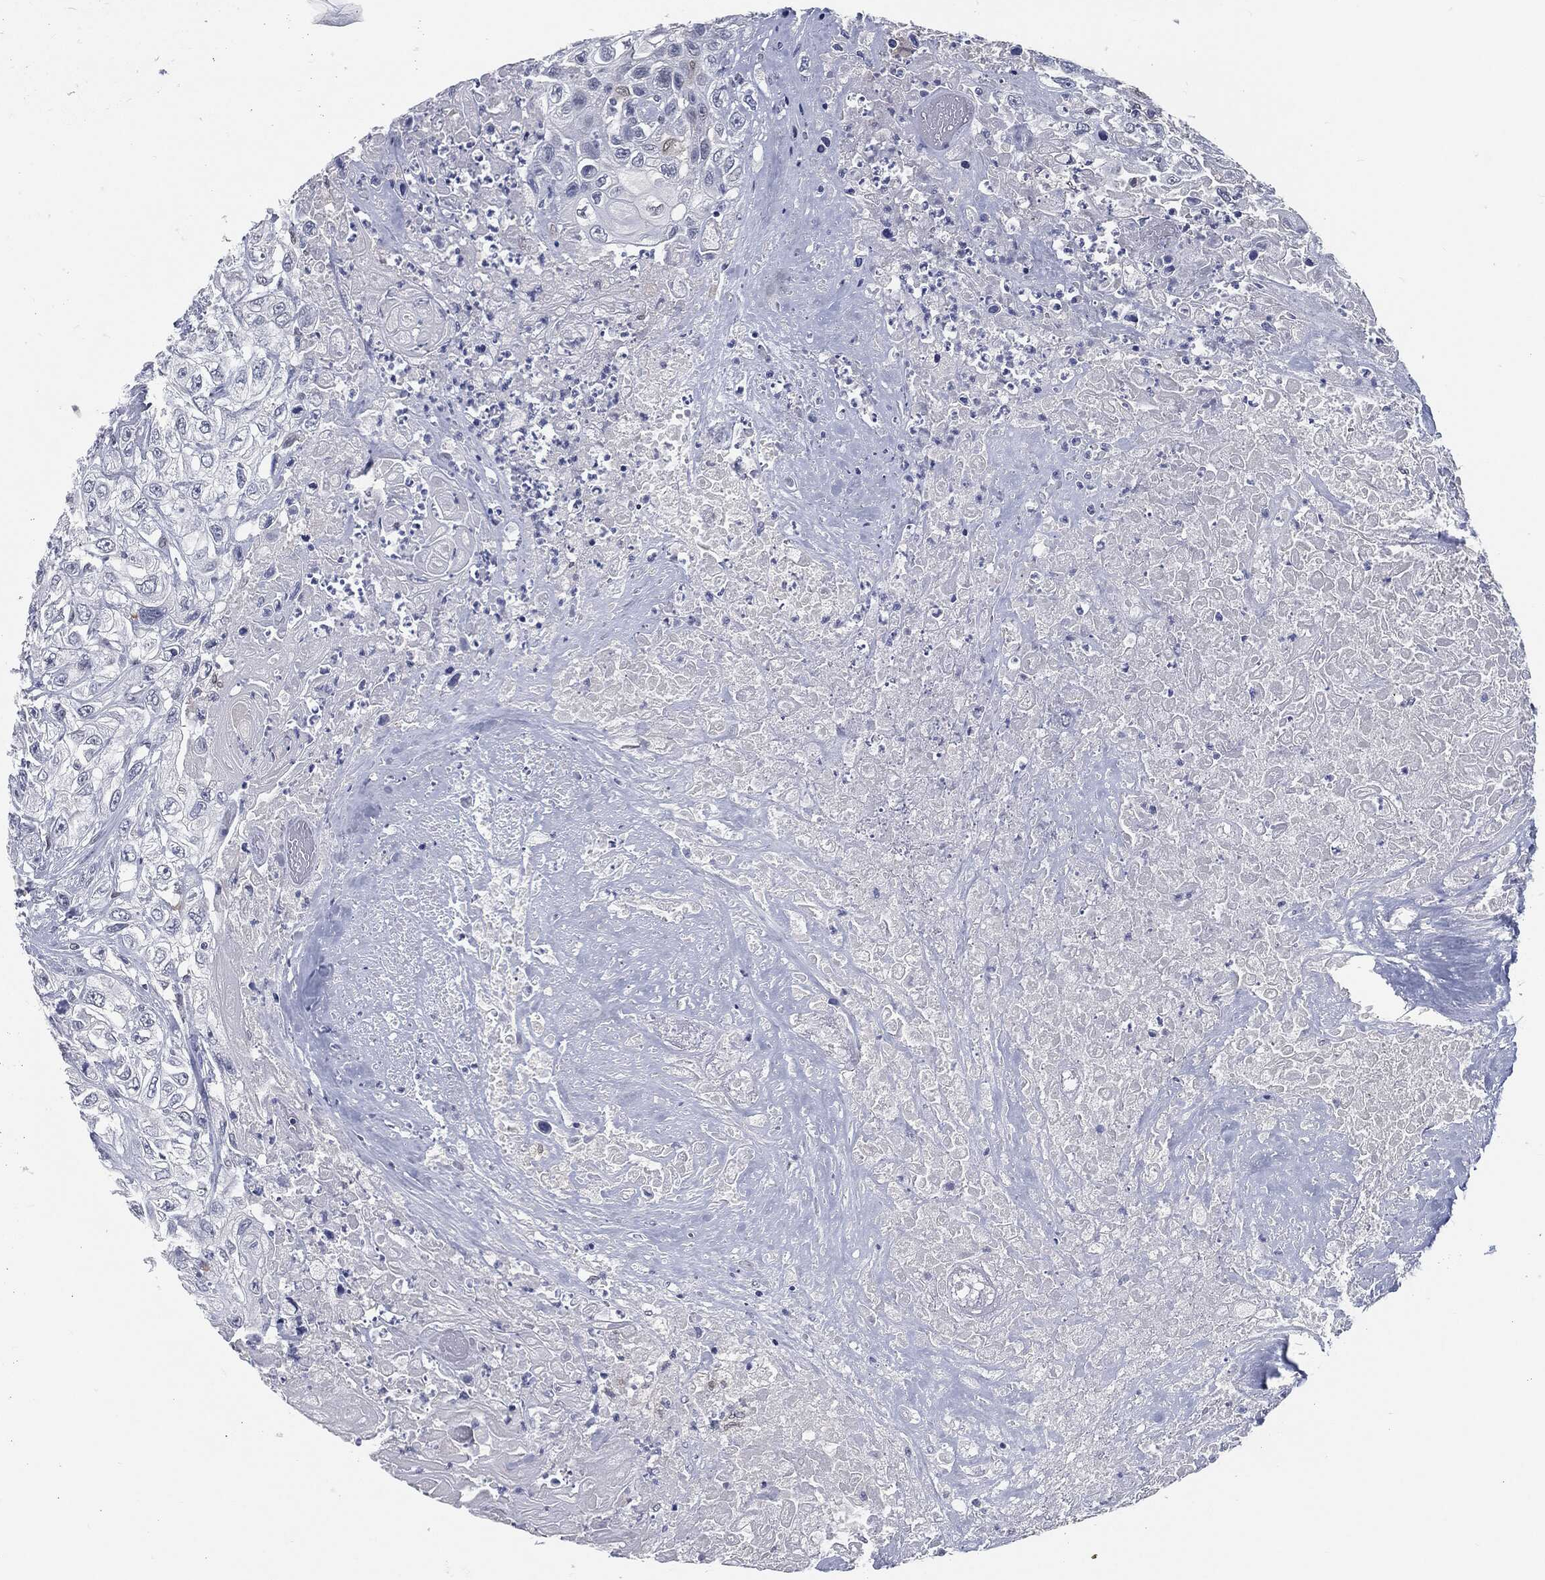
{"staining": {"intensity": "negative", "quantity": "none", "location": "none"}, "tissue": "urothelial cancer", "cell_type": "Tumor cells", "image_type": "cancer", "snomed": [{"axis": "morphology", "description": "Urothelial carcinoma, High grade"}, {"axis": "topography", "description": "Urinary bladder"}], "caption": "The image displays no significant positivity in tumor cells of urothelial cancer. The staining is performed using DAB brown chromogen with nuclei counter-stained in using hematoxylin.", "gene": "PROM1", "patient": {"sex": "female", "age": 56}}